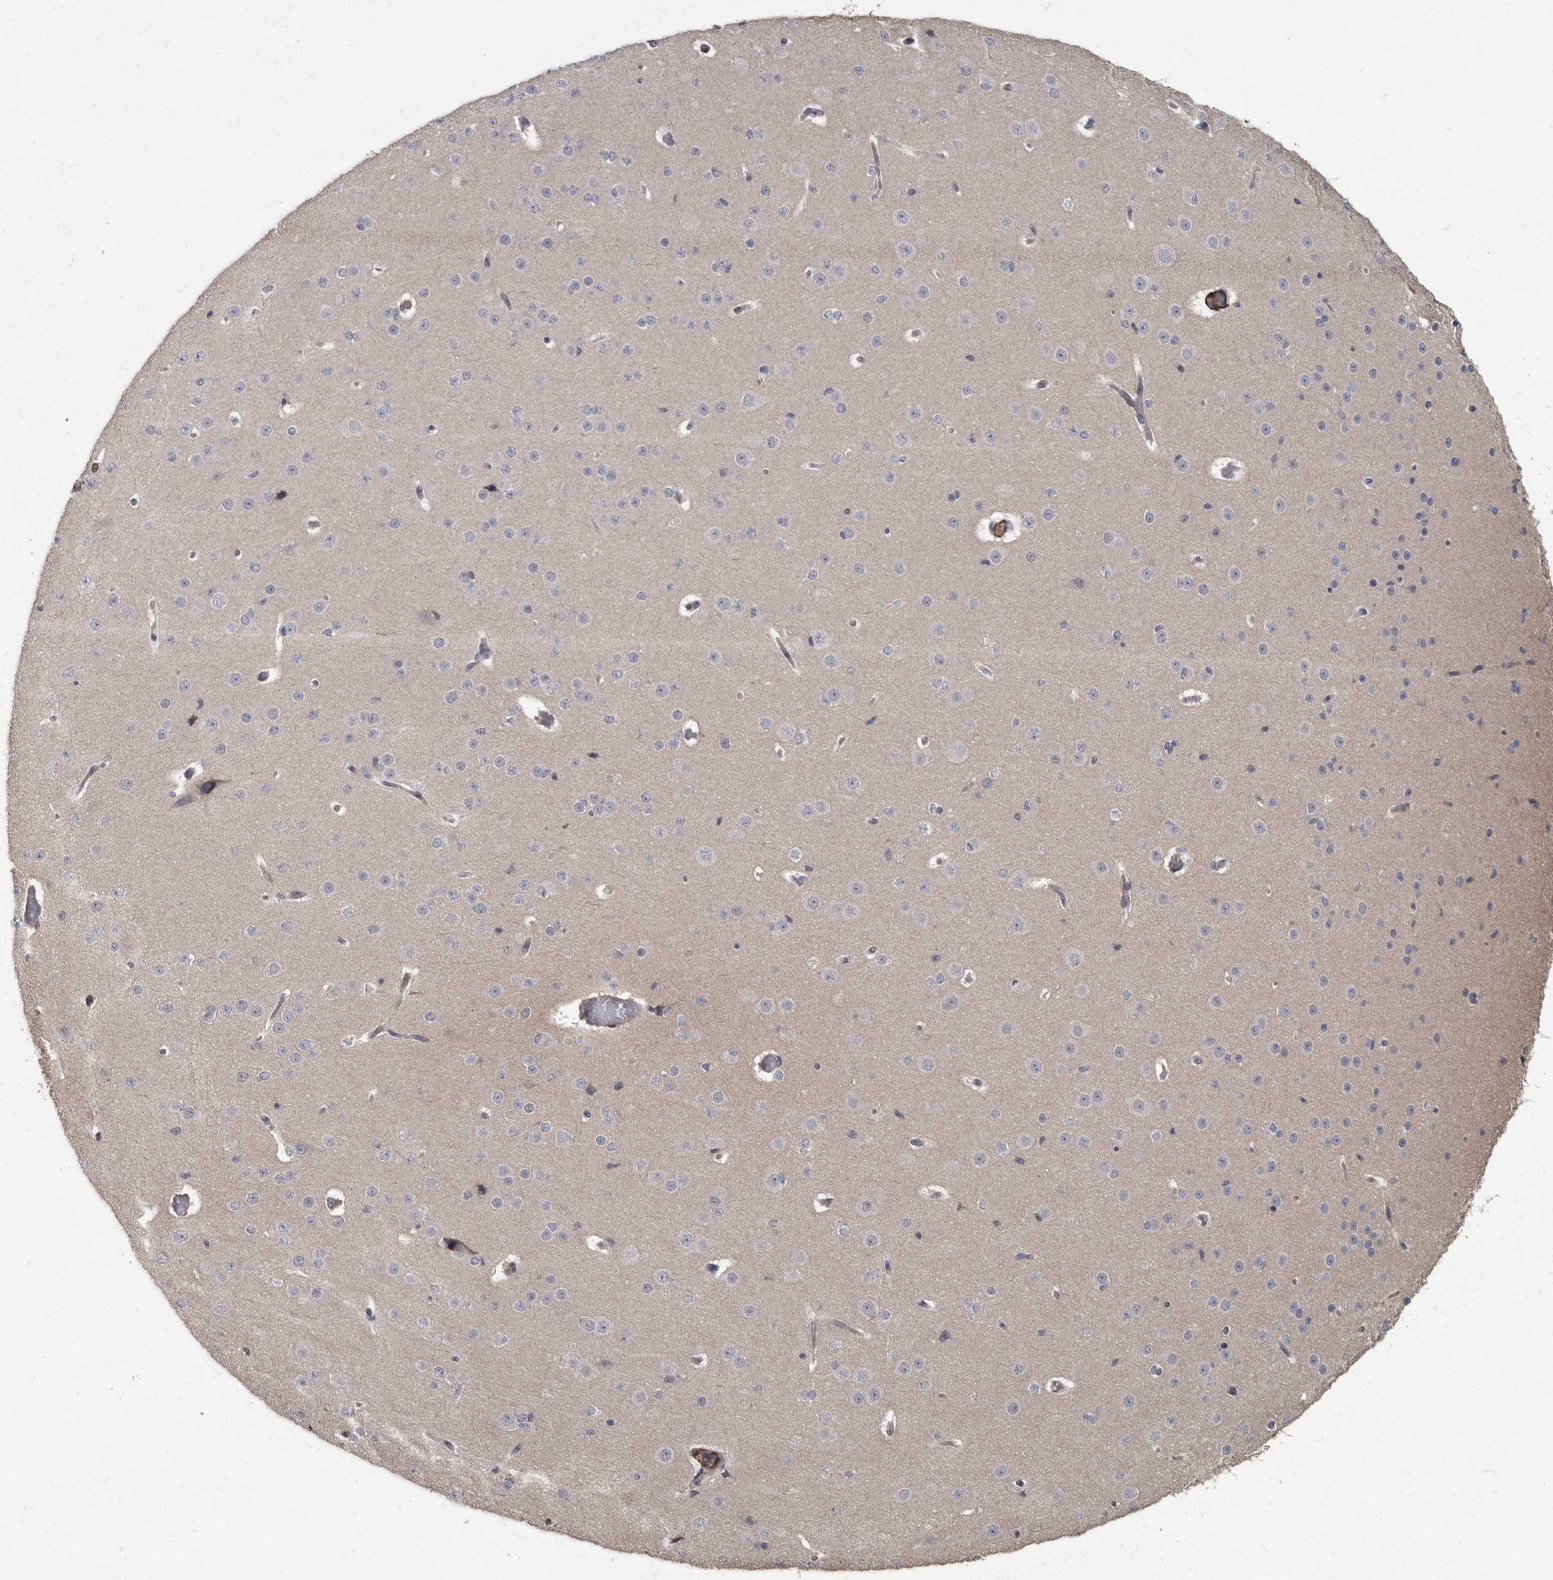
{"staining": {"intensity": "negative", "quantity": "none", "location": "none"}, "tissue": "cerebral cortex", "cell_type": "Endothelial cells", "image_type": "normal", "snomed": [{"axis": "morphology", "description": "Normal tissue, NOS"}, {"axis": "morphology", "description": "Developmental malformation"}, {"axis": "topography", "description": "Cerebral cortex"}], "caption": "Immunohistochemistry (IHC) of benign cerebral cortex displays no staining in endothelial cells.", "gene": "MASTL", "patient": {"sex": "female", "age": 30}}